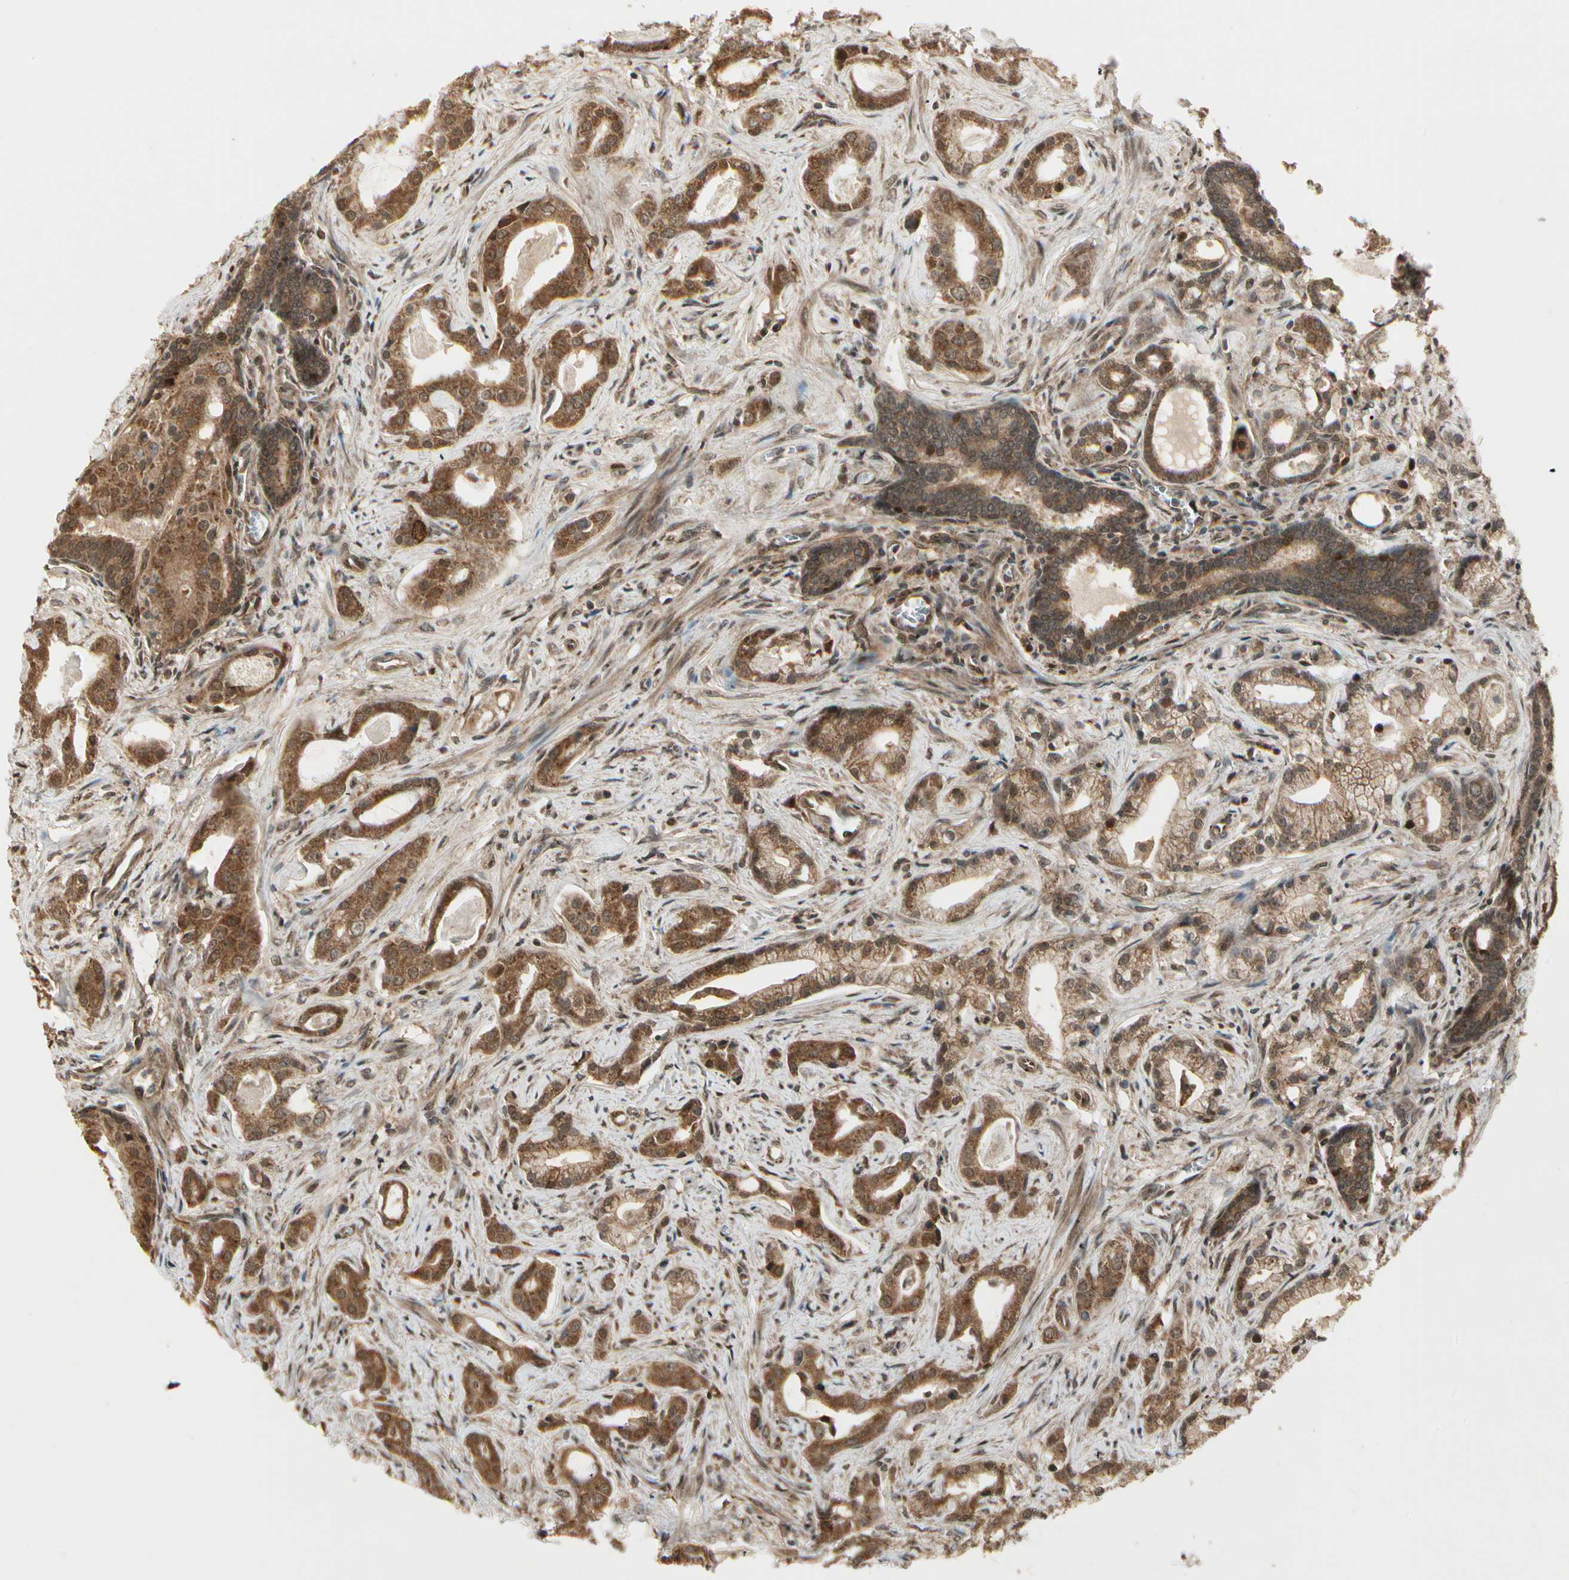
{"staining": {"intensity": "moderate", "quantity": ">75%", "location": "cytoplasmic/membranous"}, "tissue": "prostate cancer", "cell_type": "Tumor cells", "image_type": "cancer", "snomed": [{"axis": "morphology", "description": "Adenocarcinoma, Low grade"}, {"axis": "topography", "description": "Prostate"}], "caption": "Tumor cells demonstrate moderate cytoplasmic/membranous staining in approximately >75% of cells in adenocarcinoma (low-grade) (prostate).", "gene": "GLUL", "patient": {"sex": "male", "age": 59}}